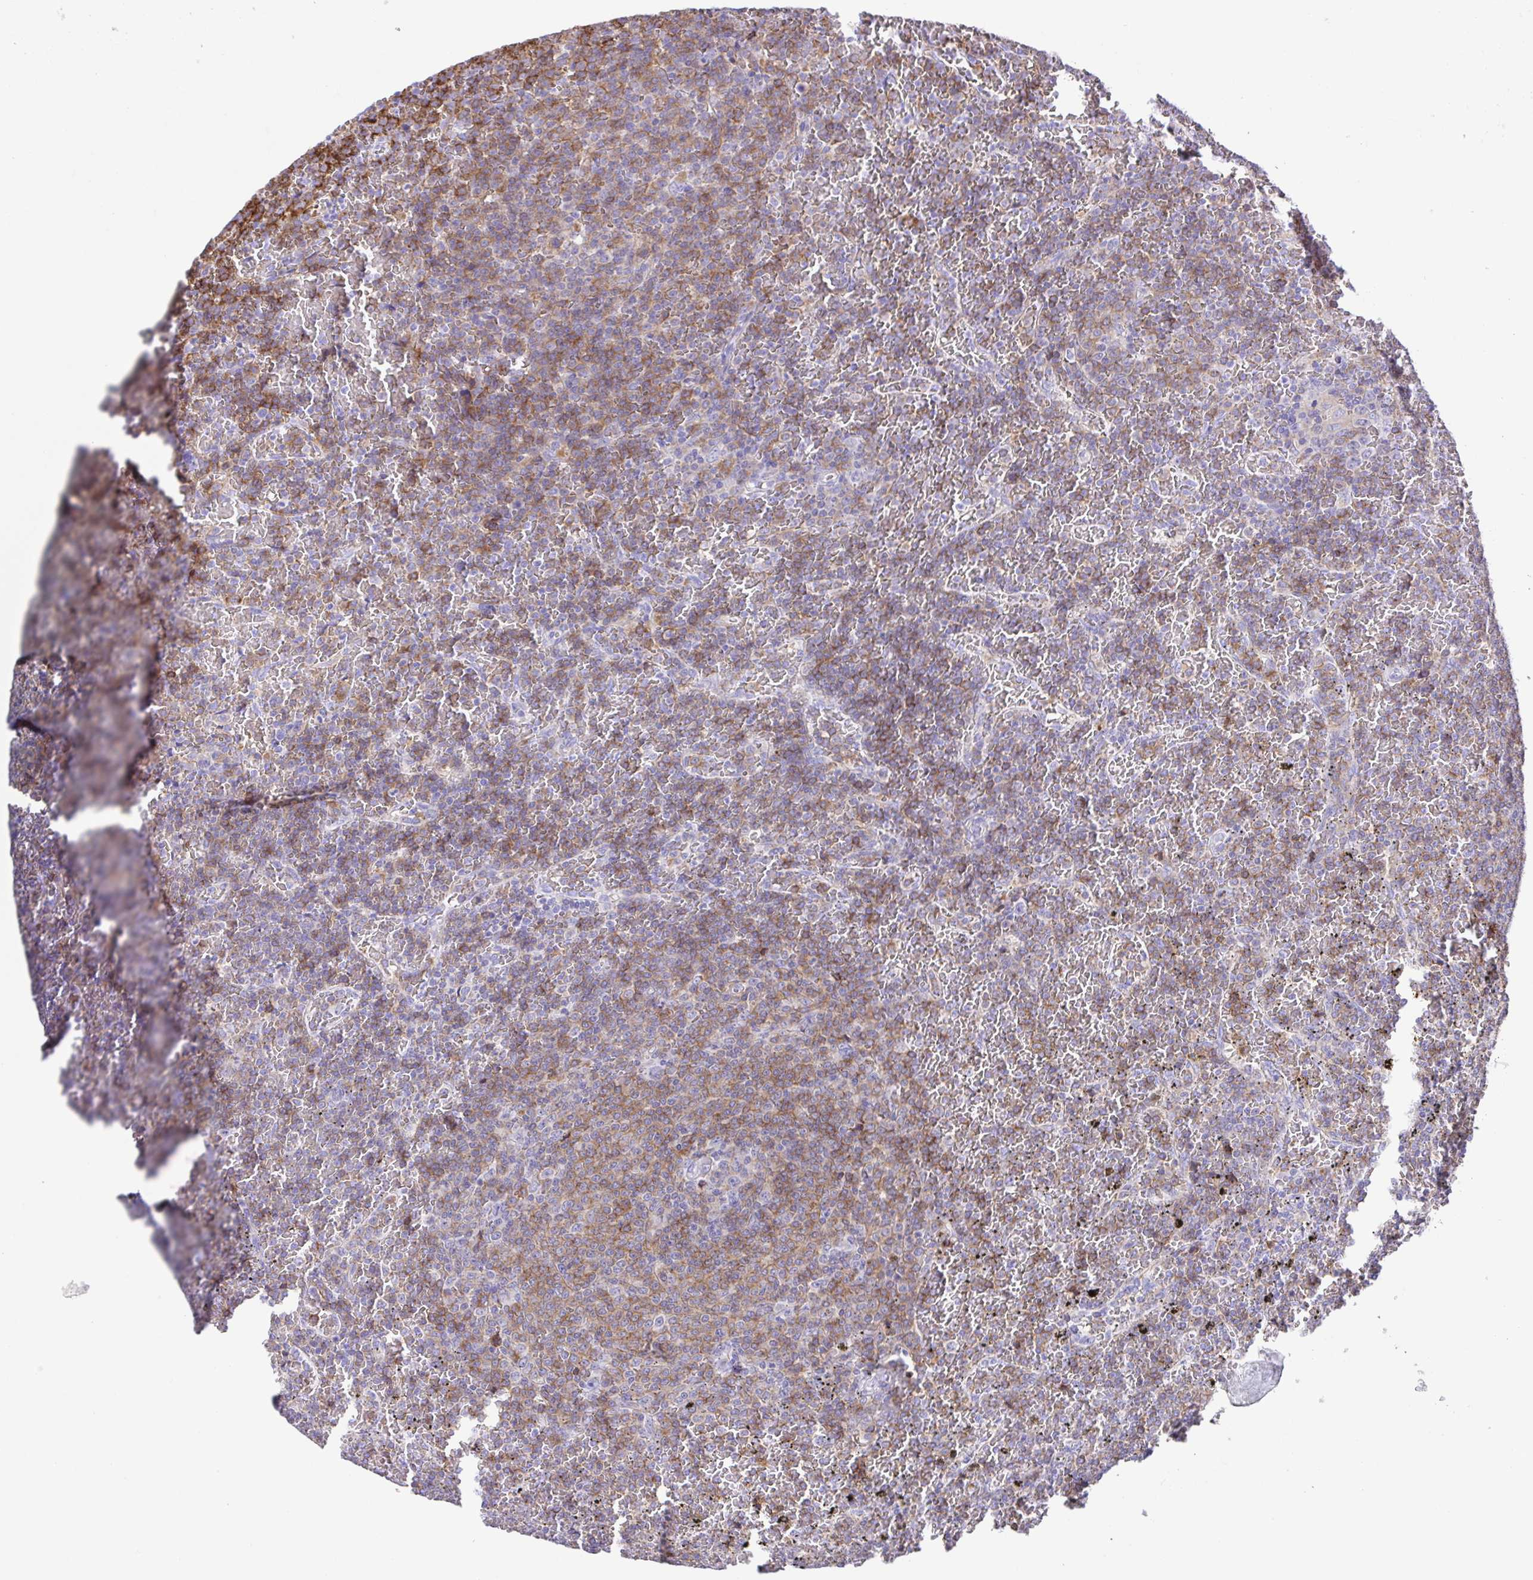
{"staining": {"intensity": "moderate", "quantity": "25%-75%", "location": "cytoplasmic/membranous"}, "tissue": "lymphoma", "cell_type": "Tumor cells", "image_type": "cancer", "snomed": [{"axis": "morphology", "description": "Malignant lymphoma, non-Hodgkin's type, Low grade"}, {"axis": "topography", "description": "Spleen"}], "caption": "Moderate cytoplasmic/membranous staining is appreciated in about 25%-75% of tumor cells in lymphoma.", "gene": "CD72", "patient": {"sex": "female", "age": 77}}